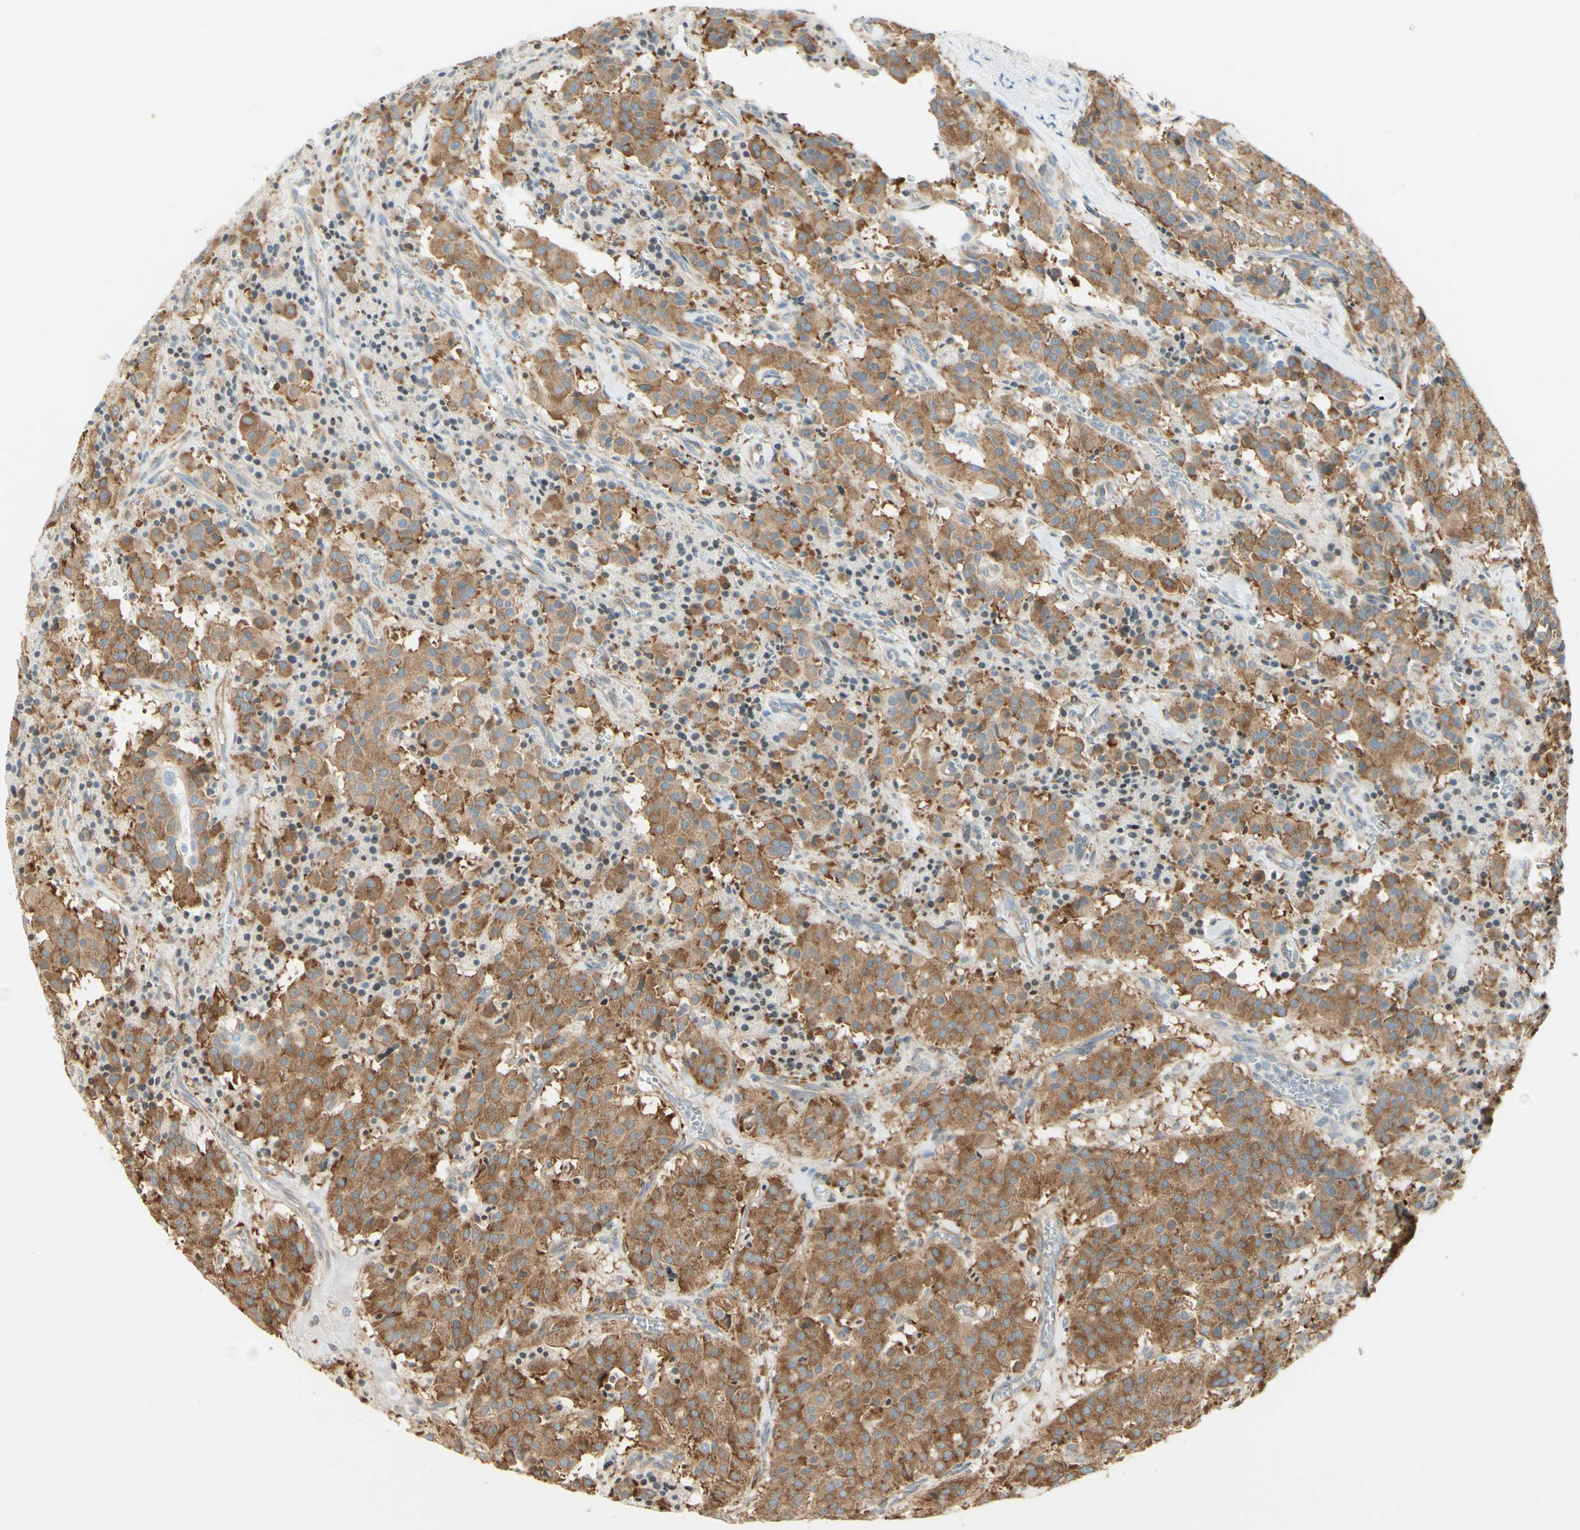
{"staining": {"intensity": "moderate", "quantity": ">75%", "location": "cytoplasmic/membranous"}, "tissue": "carcinoid", "cell_type": "Tumor cells", "image_type": "cancer", "snomed": [{"axis": "morphology", "description": "Carcinoid, malignant, NOS"}, {"axis": "topography", "description": "Lung"}], "caption": "Human carcinoid (malignant) stained for a protein (brown) exhibits moderate cytoplasmic/membranous positive expression in about >75% of tumor cells.", "gene": "MAP1B", "patient": {"sex": "male", "age": 30}}